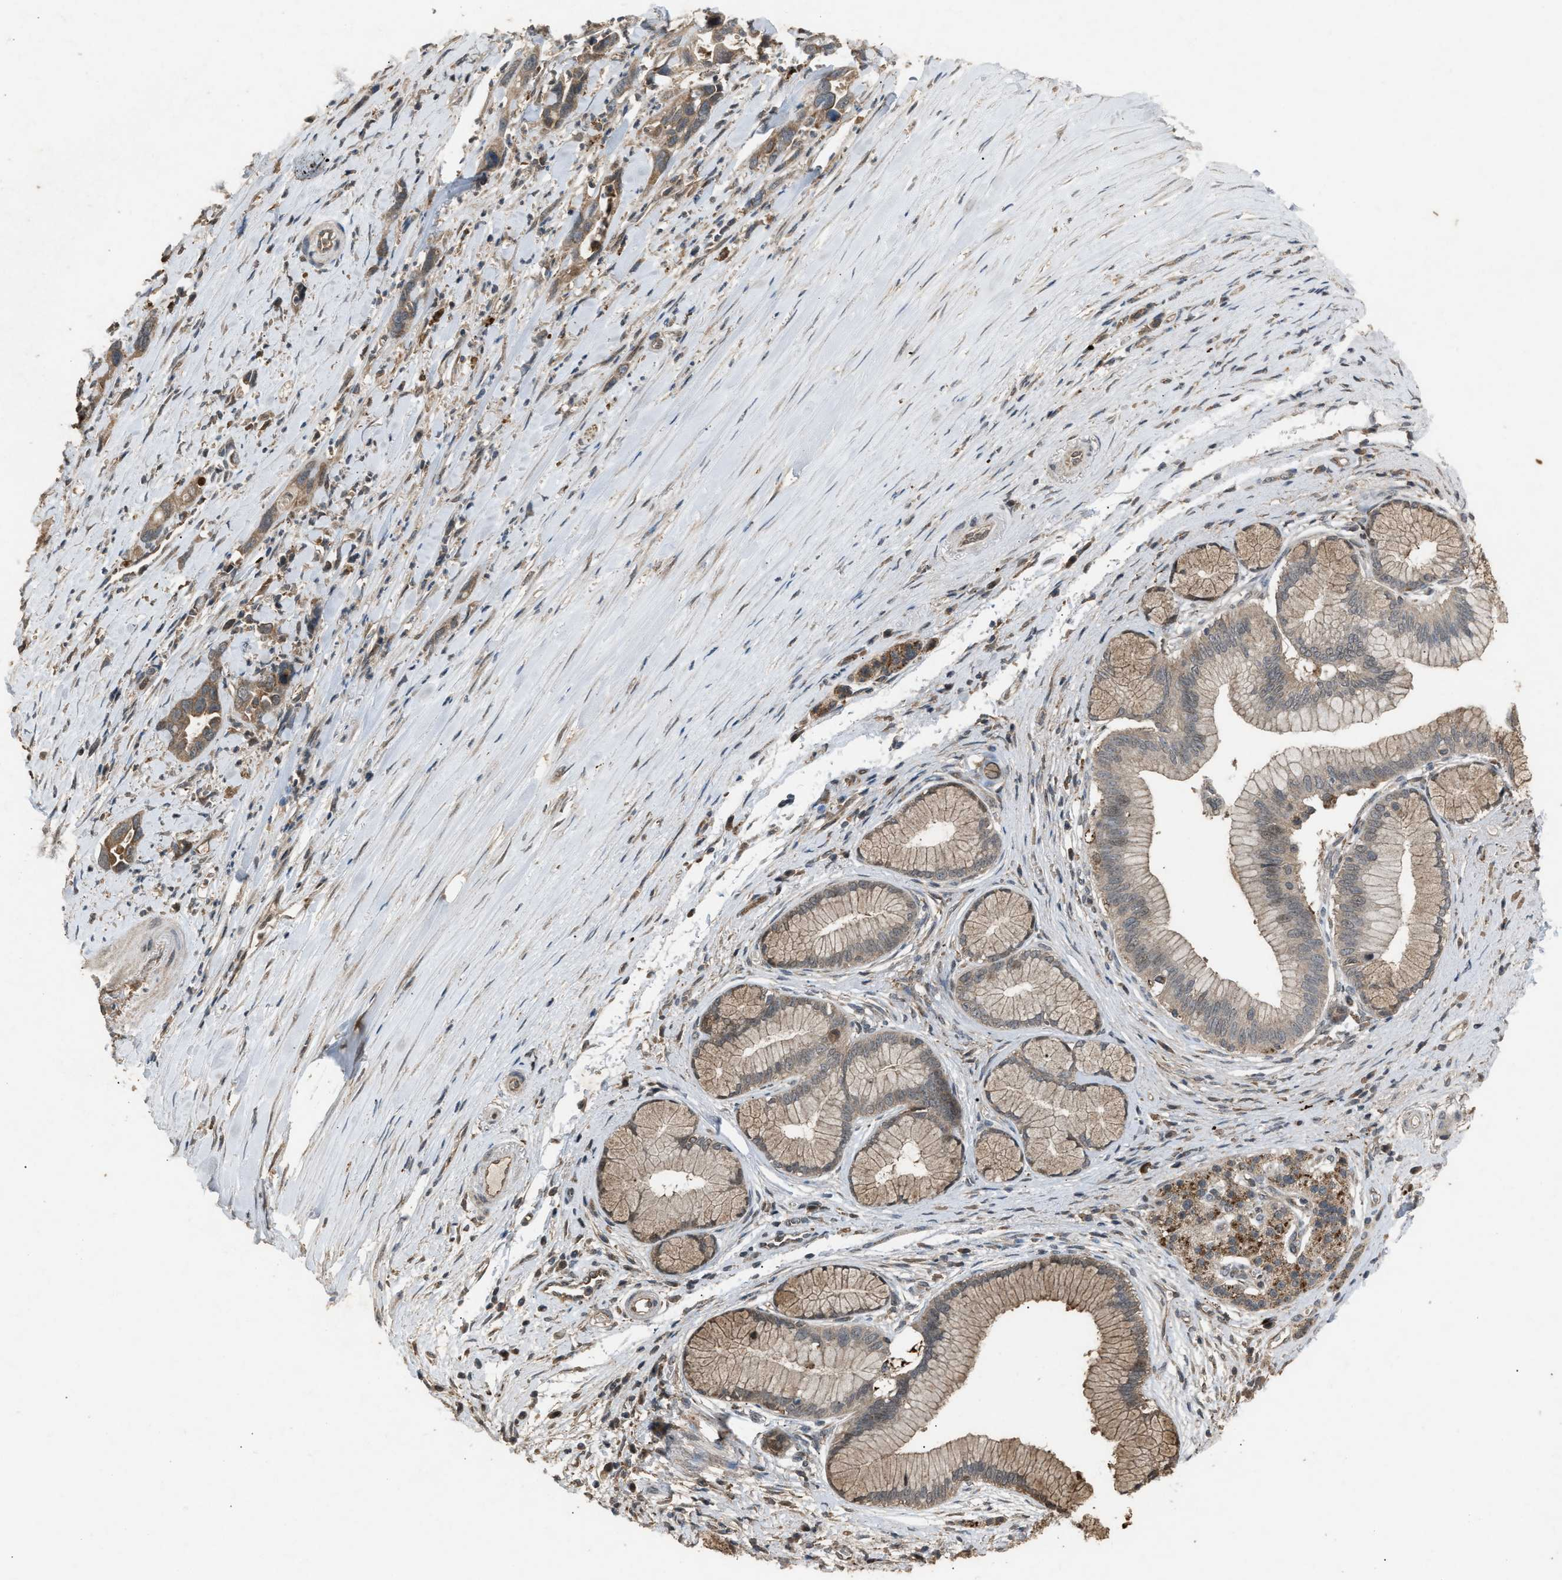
{"staining": {"intensity": "moderate", "quantity": ">75%", "location": "cytoplasmic/membranous"}, "tissue": "pancreatic cancer", "cell_type": "Tumor cells", "image_type": "cancer", "snomed": [{"axis": "morphology", "description": "Adenocarcinoma, NOS"}, {"axis": "topography", "description": "Pancreas"}], "caption": "Pancreatic cancer stained with DAB (3,3'-diaminobenzidine) IHC exhibits medium levels of moderate cytoplasmic/membranous positivity in approximately >75% of tumor cells.", "gene": "PSMD1", "patient": {"sex": "female", "age": 70}}